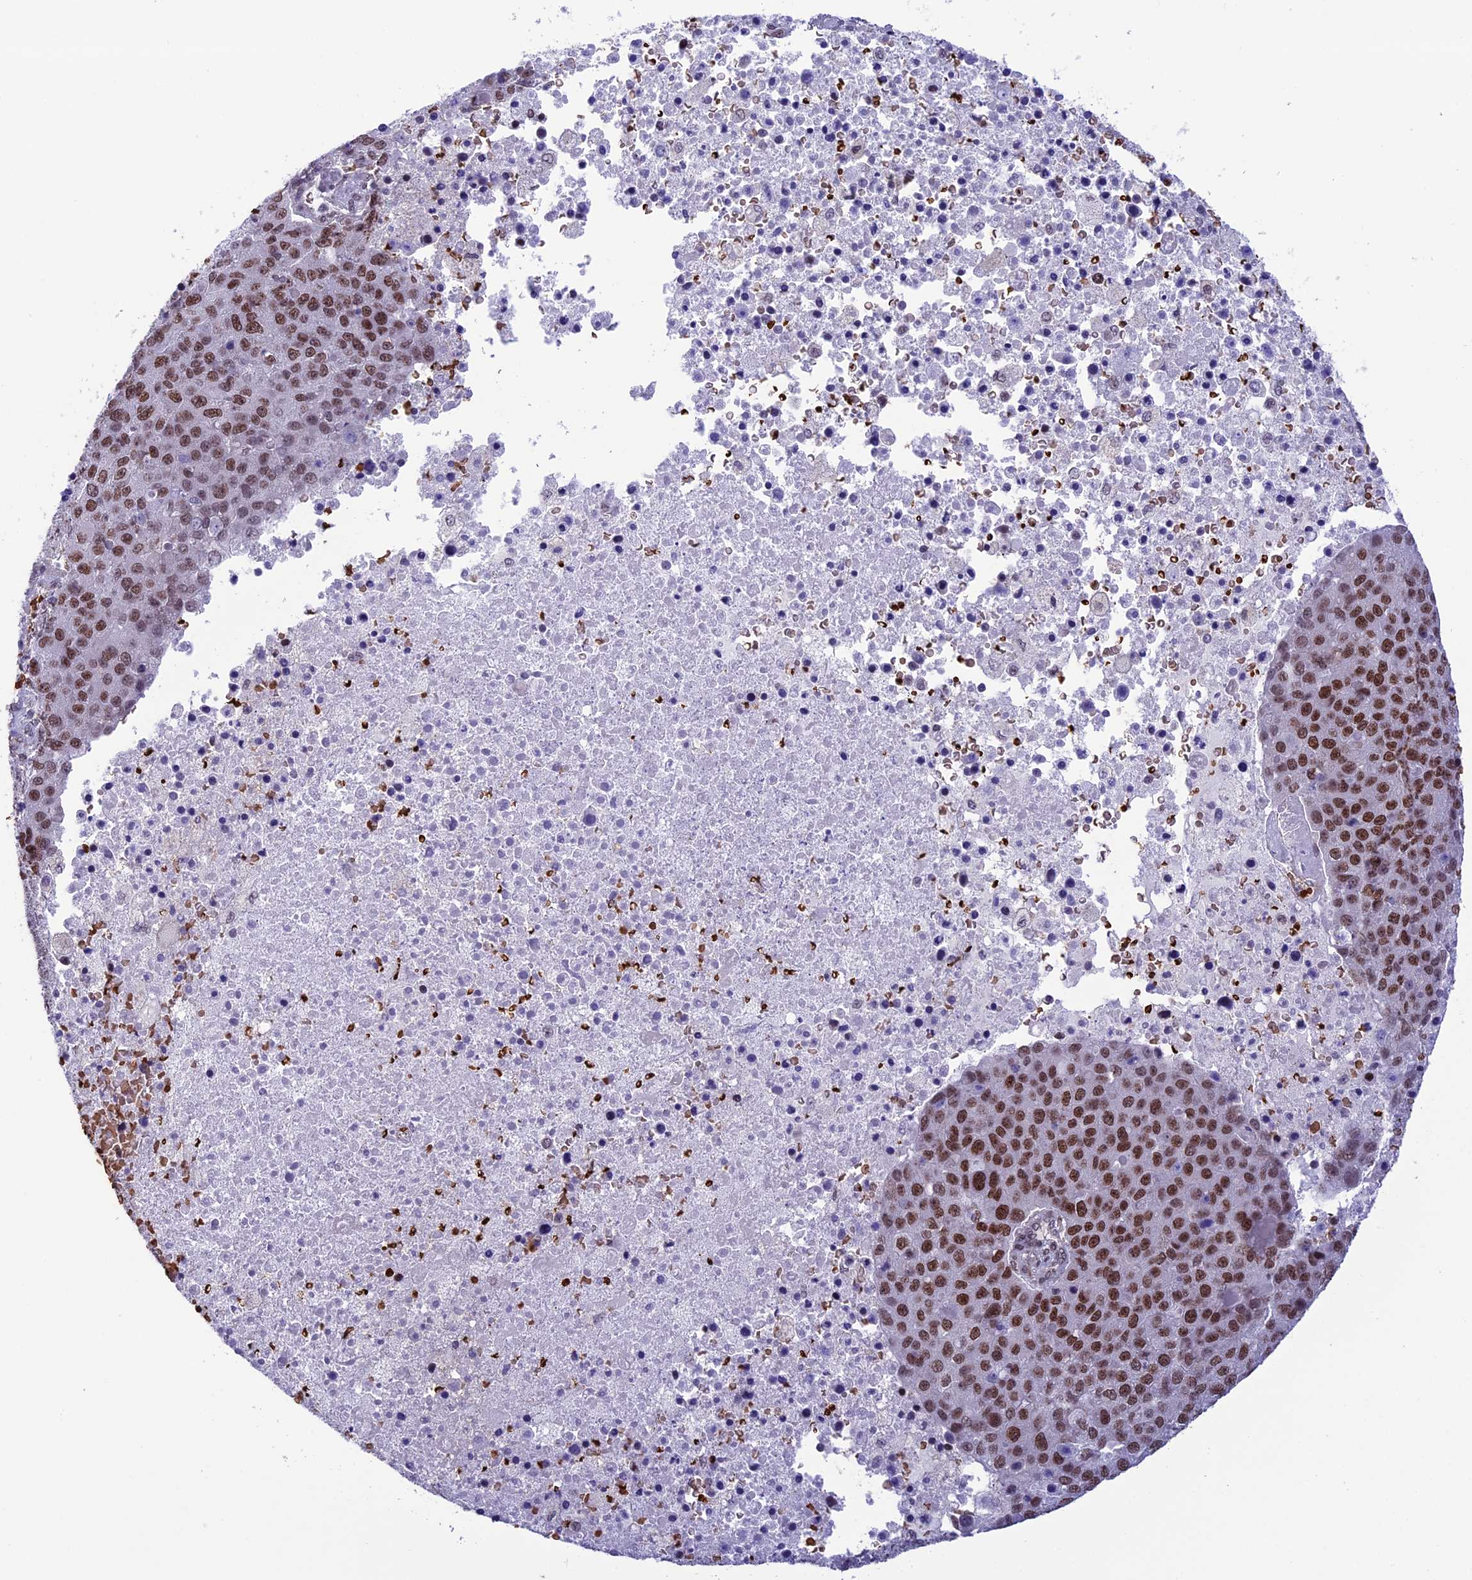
{"staining": {"intensity": "moderate", "quantity": ">75%", "location": "nuclear"}, "tissue": "pancreatic cancer", "cell_type": "Tumor cells", "image_type": "cancer", "snomed": [{"axis": "morphology", "description": "Adenocarcinoma, NOS"}, {"axis": "topography", "description": "Pancreas"}], "caption": "About >75% of tumor cells in human pancreatic adenocarcinoma exhibit moderate nuclear protein expression as visualized by brown immunohistochemical staining.", "gene": "MPHOSPH8", "patient": {"sex": "female", "age": 61}}